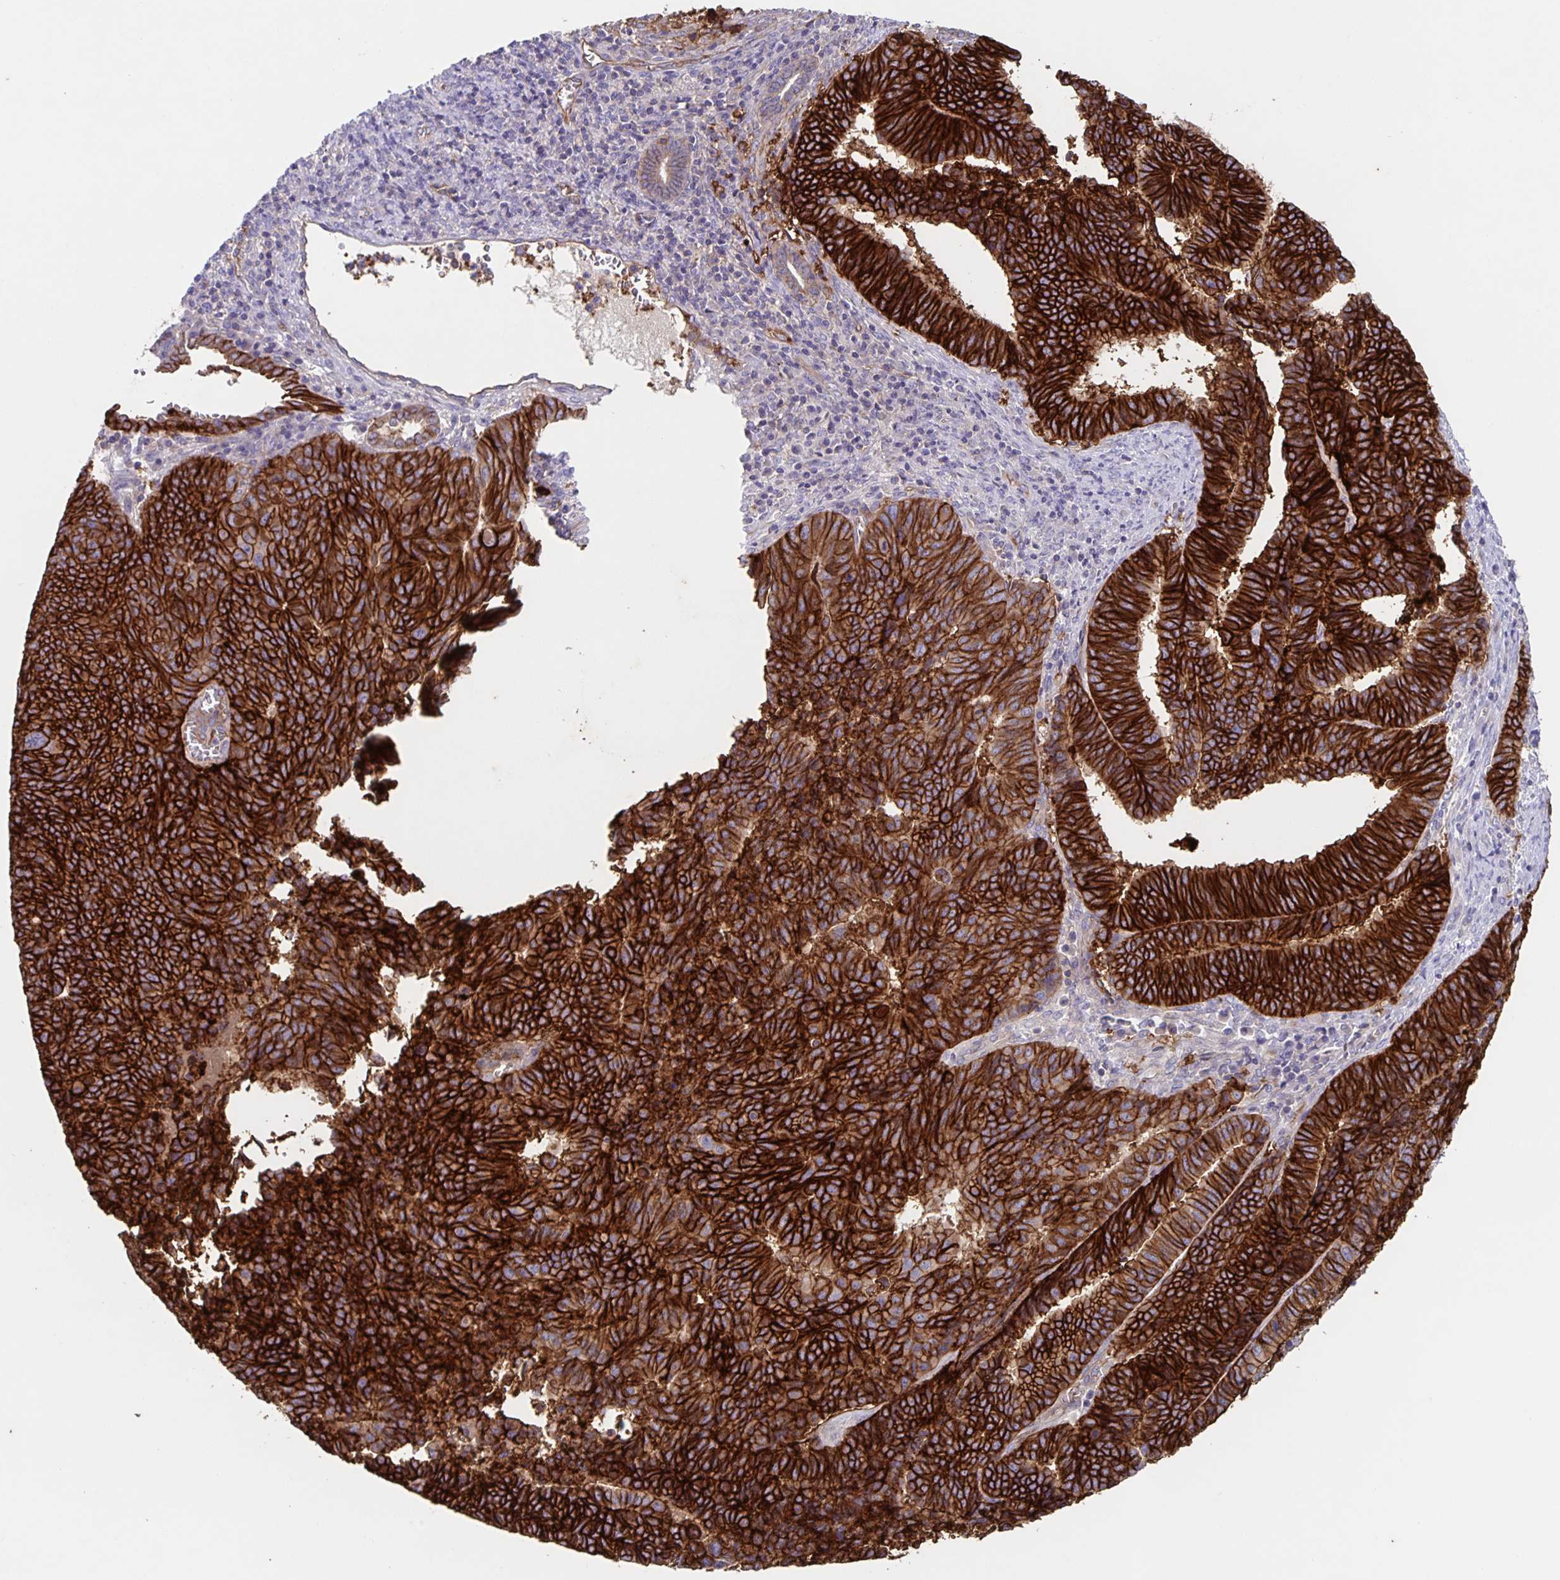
{"staining": {"intensity": "strong", "quantity": ">75%", "location": "cytoplasmic/membranous"}, "tissue": "endometrial cancer", "cell_type": "Tumor cells", "image_type": "cancer", "snomed": [{"axis": "morphology", "description": "Adenocarcinoma, NOS"}, {"axis": "topography", "description": "Endometrium"}], "caption": "Tumor cells reveal high levels of strong cytoplasmic/membranous positivity in approximately >75% of cells in endometrial cancer (adenocarcinoma).", "gene": "ITGA2", "patient": {"sex": "female", "age": 65}}